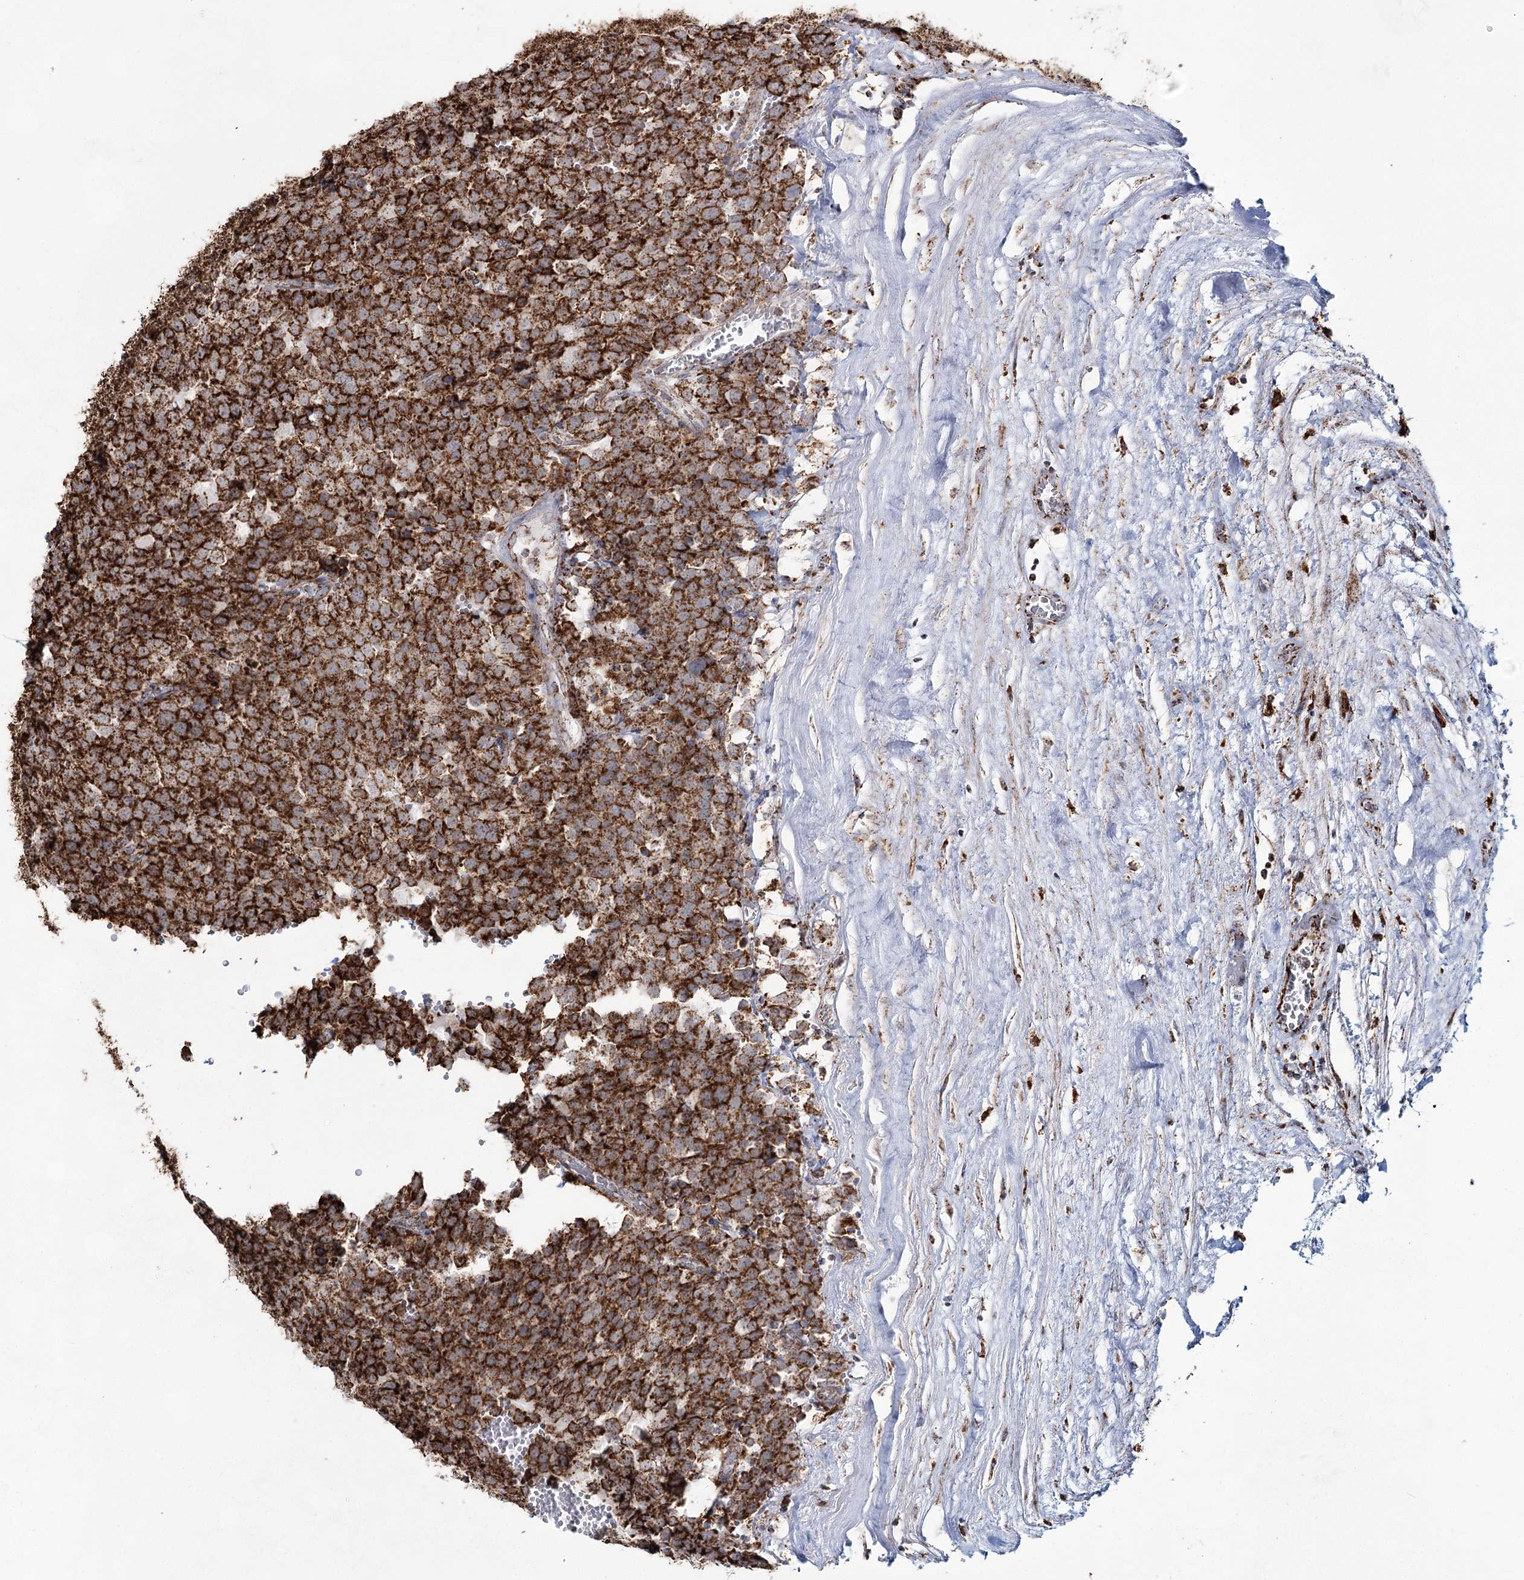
{"staining": {"intensity": "strong", "quantity": ">75%", "location": "cytoplasmic/membranous"}, "tissue": "testis cancer", "cell_type": "Tumor cells", "image_type": "cancer", "snomed": [{"axis": "morphology", "description": "Seminoma, NOS"}, {"axis": "topography", "description": "Testis"}], "caption": "Immunohistochemical staining of seminoma (testis) demonstrates strong cytoplasmic/membranous protein staining in approximately >75% of tumor cells. The staining was performed using DAB (3,3'-diaminobenzidine) to visualize the protein expression in brown, while the nuclei were stained in blue with hematoxylin (Magnification: 20x).", "gene": "CWF19L1", "patient": {"sex": "male", "age": 71}}